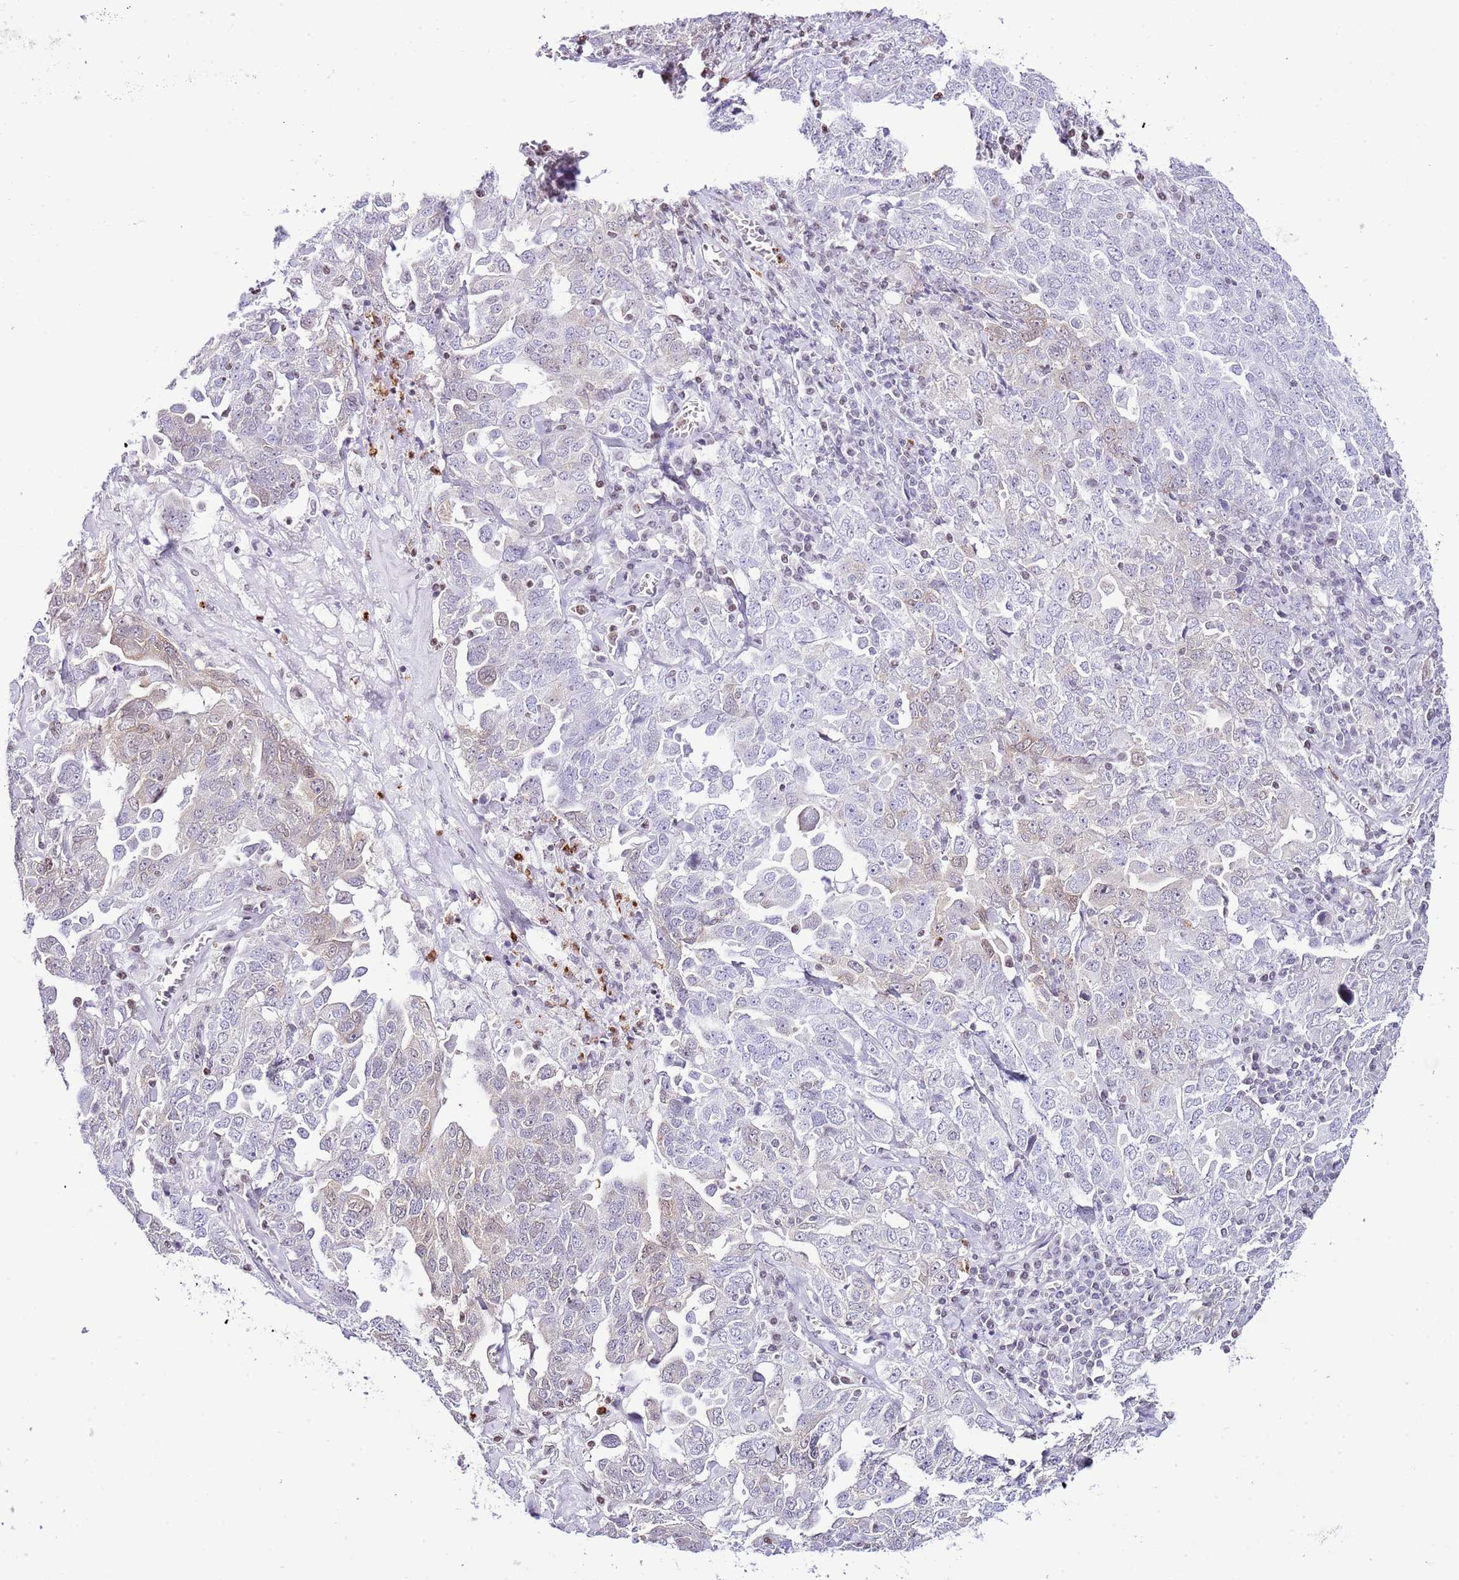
{"staining": {"intensity": "weak", "quantity": "<25%", "location": "cytoplasmic/membranous"}, "tissue": "ovarian cancer", "cell_type": "Tumor cells", "image_type": "cancer", "snomed": [{"axis": "morphology", "description": "Carcinoma, endometroid"}, {"axis": "topography", "description": "Ovary"}], "caption": "The histopathology image shows no staining of tumor cells in ovarian endometroid carcinoma.", "gene": "PRR15", "patient": {"sex": "female", "age": 62}}